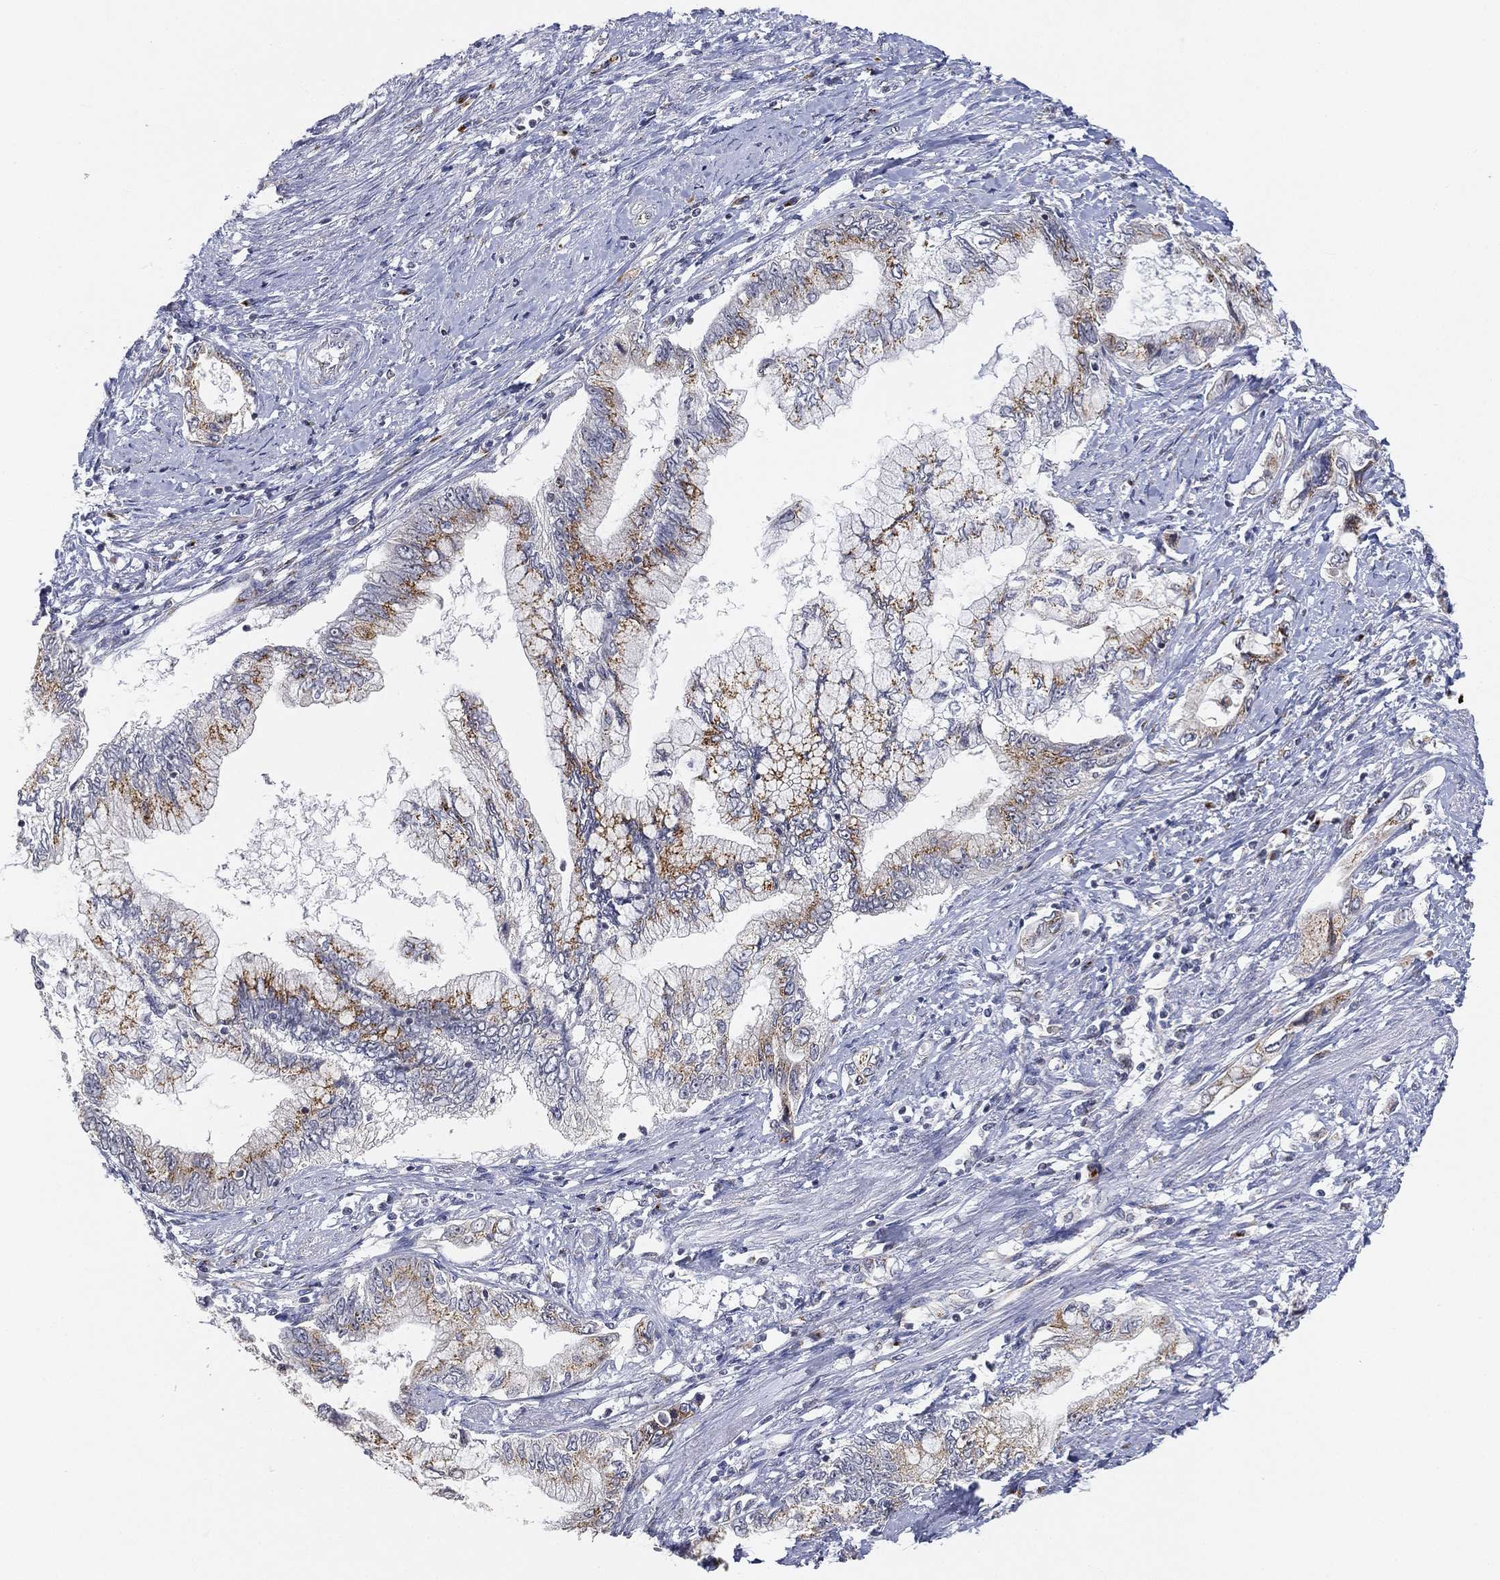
{"staining": {"intensity": "moderate", "quantity": ">75%", "location": "cytoplasmic/membranous"}, "tissue": "pancreatic cancer", "cell_type": "Tumor cells", "image_type": "cancer", "snomed": [{"axis": "morphology", "description": "Adenocarcinoma, NOS"}, {"axis": "topography", "description": "Pancreas"}], "caption": "IHC (DAB) staining of pancreatic cancer (adenocarcinoma) displays moderate cytoplasmic/membranous protein positivity in approximately >75% of tumor cells. (DAB (3,3'-diaminobenzidine) = brown stain, brightfield microscopy at high magnification).", "gene": "TICAM1", "patient": {"sex": "female", "age": 73}}